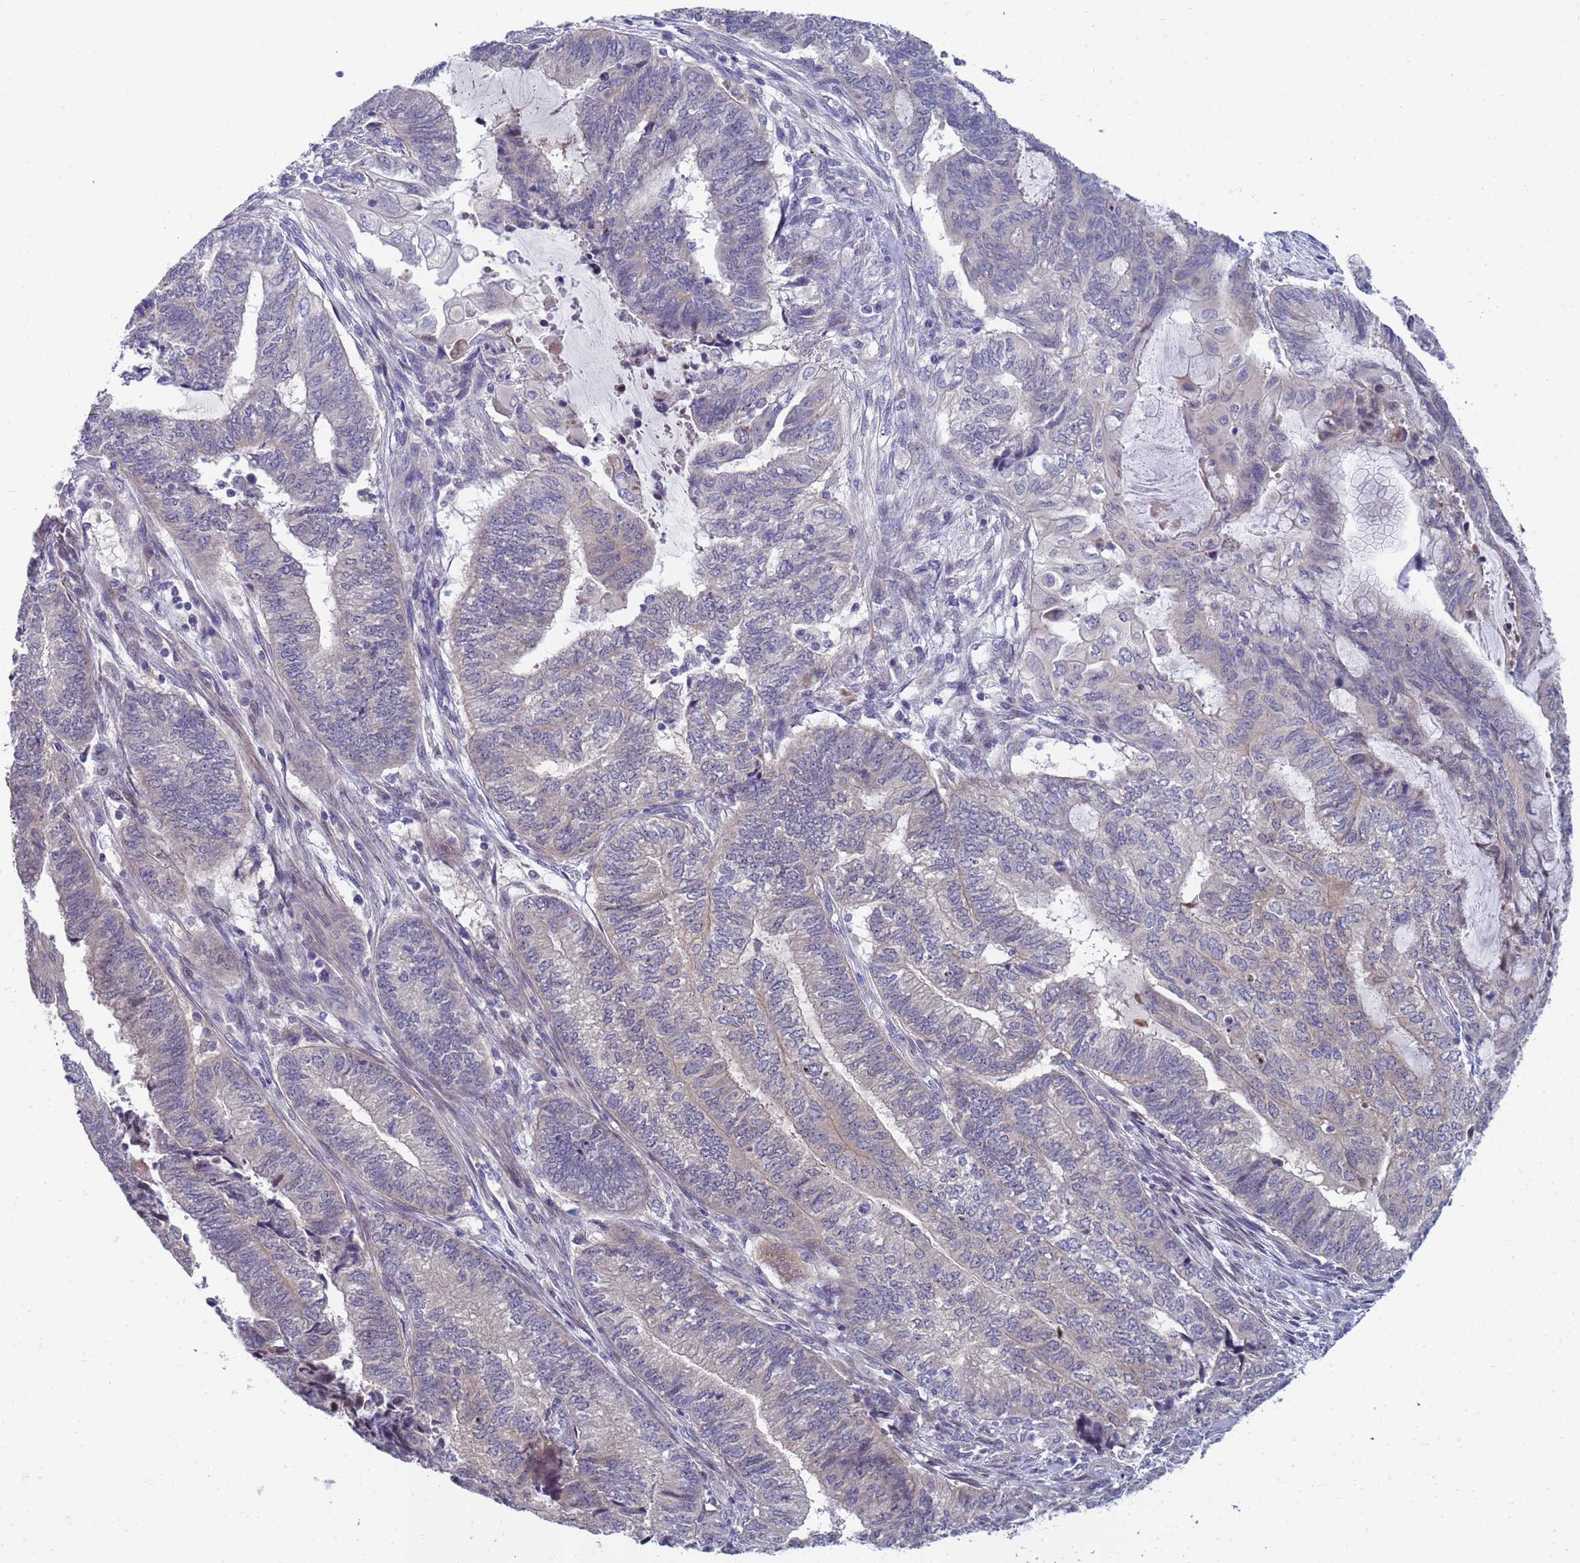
{"staining": {"intensity": "negative", "quantity": "none", "location": "none"}, "tissue": "endometrial cancer", "cell_type": "Tumor cells", "image_type": "cancer", "snomed": [{"axis": "morphology", "description": "Adenocarcinoma, NOS"}, {"axis": "topography", "description": "Uterus"}, {"axis": "topography", "description": "Endometrium"}], "caption": "Protein analysis of endometrial cancer (adenocarcinoma) shows no significant positivity in tumor cells.", "gene": "ENOSF1", "patient": {"sex": "female", "age": 70}}